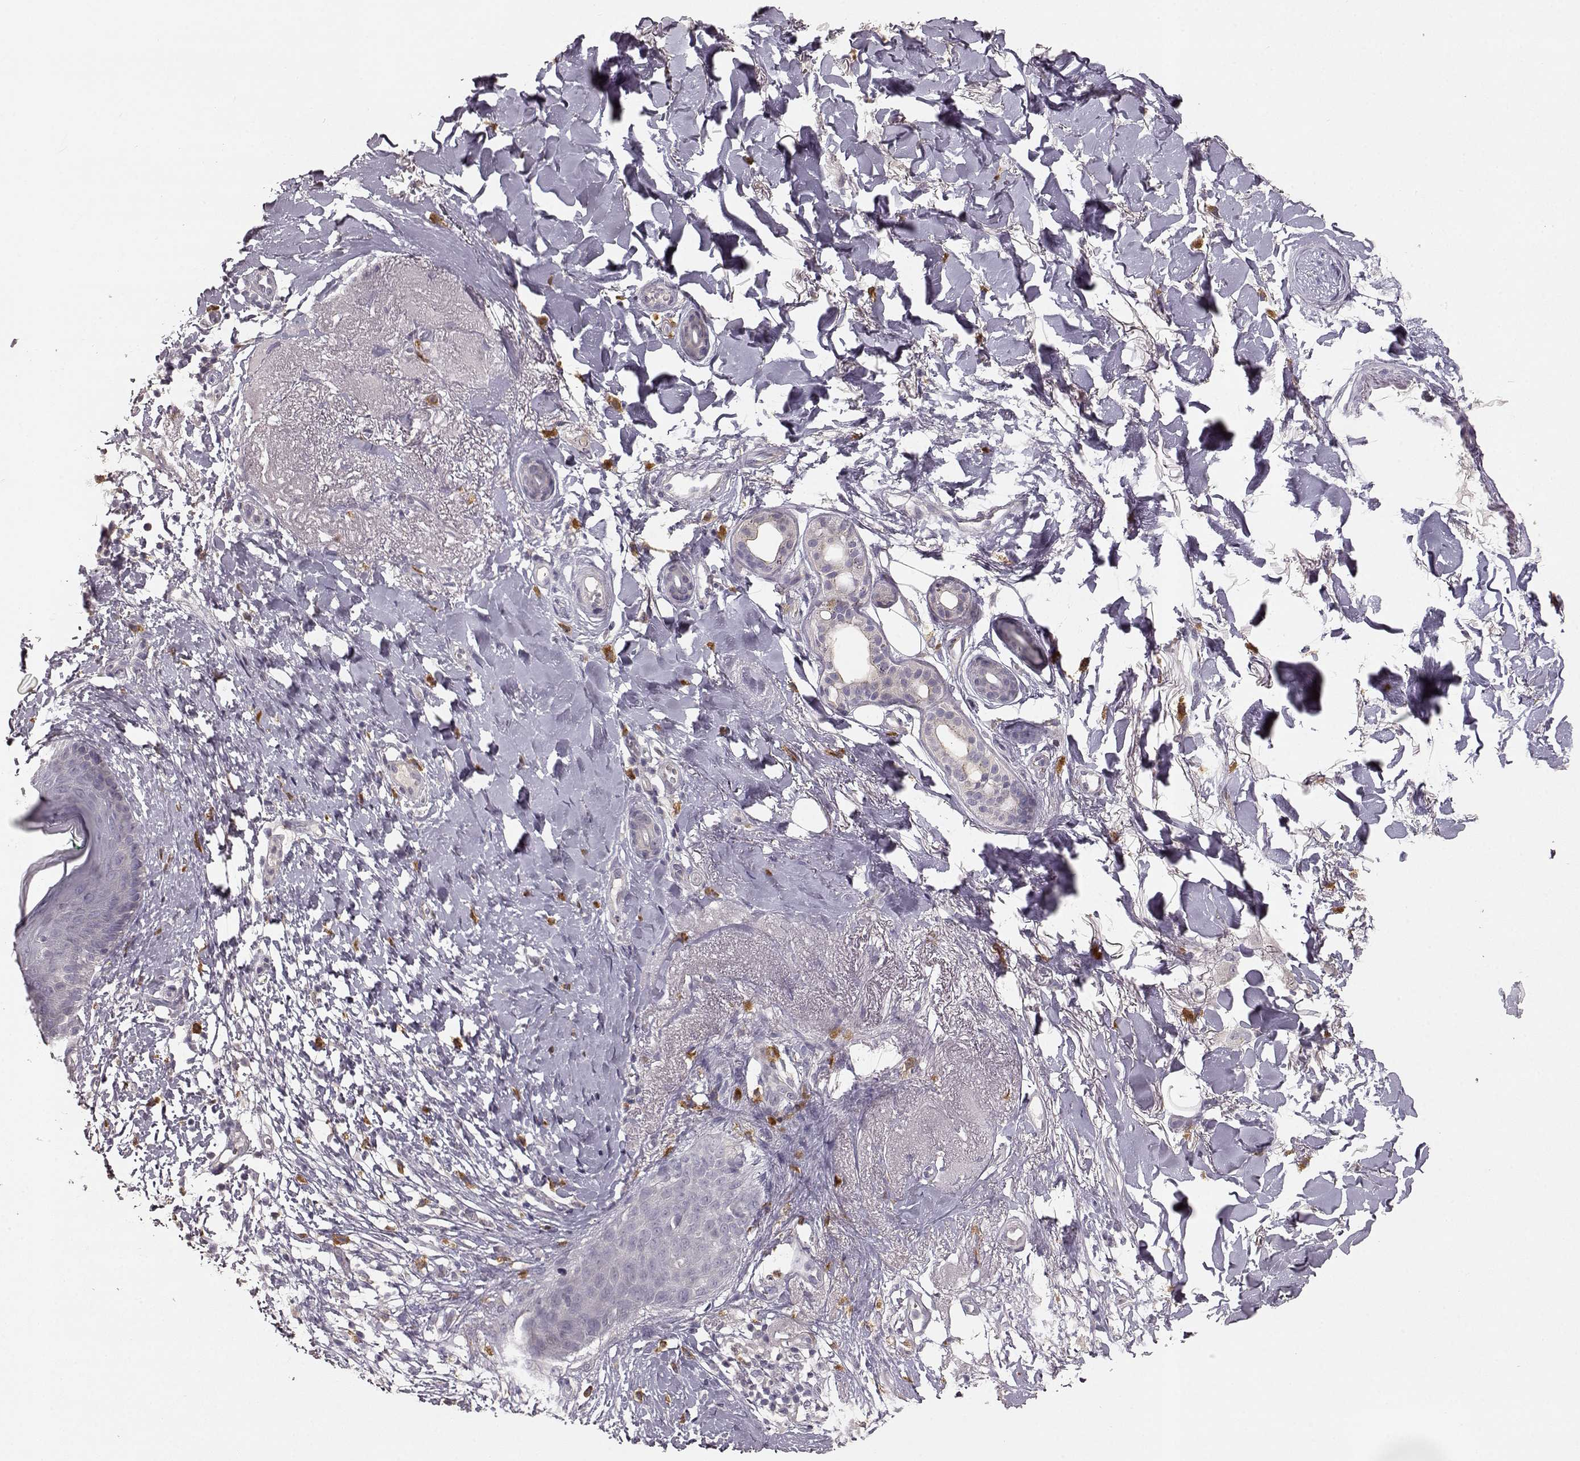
{"staining": {"intensity": "negative", "quantity": "none", "location": "none"}, "tissue": "skin cancer", "cell_type": "Tumor cells", "image_type": "cancer", "snomed": [{"axis": "morphology", "description": "Normal tissue, NOS"}, {"axis": "morphology", "description": "Basal cell carcinoma"}, {"axis": "topography", "description": "Skin"}], "caption": "Tumor cells show no significant positivity in skin basal cell carcinoma.", "gene": "GHR", "patient": {"sex": "male", "age": 84}}